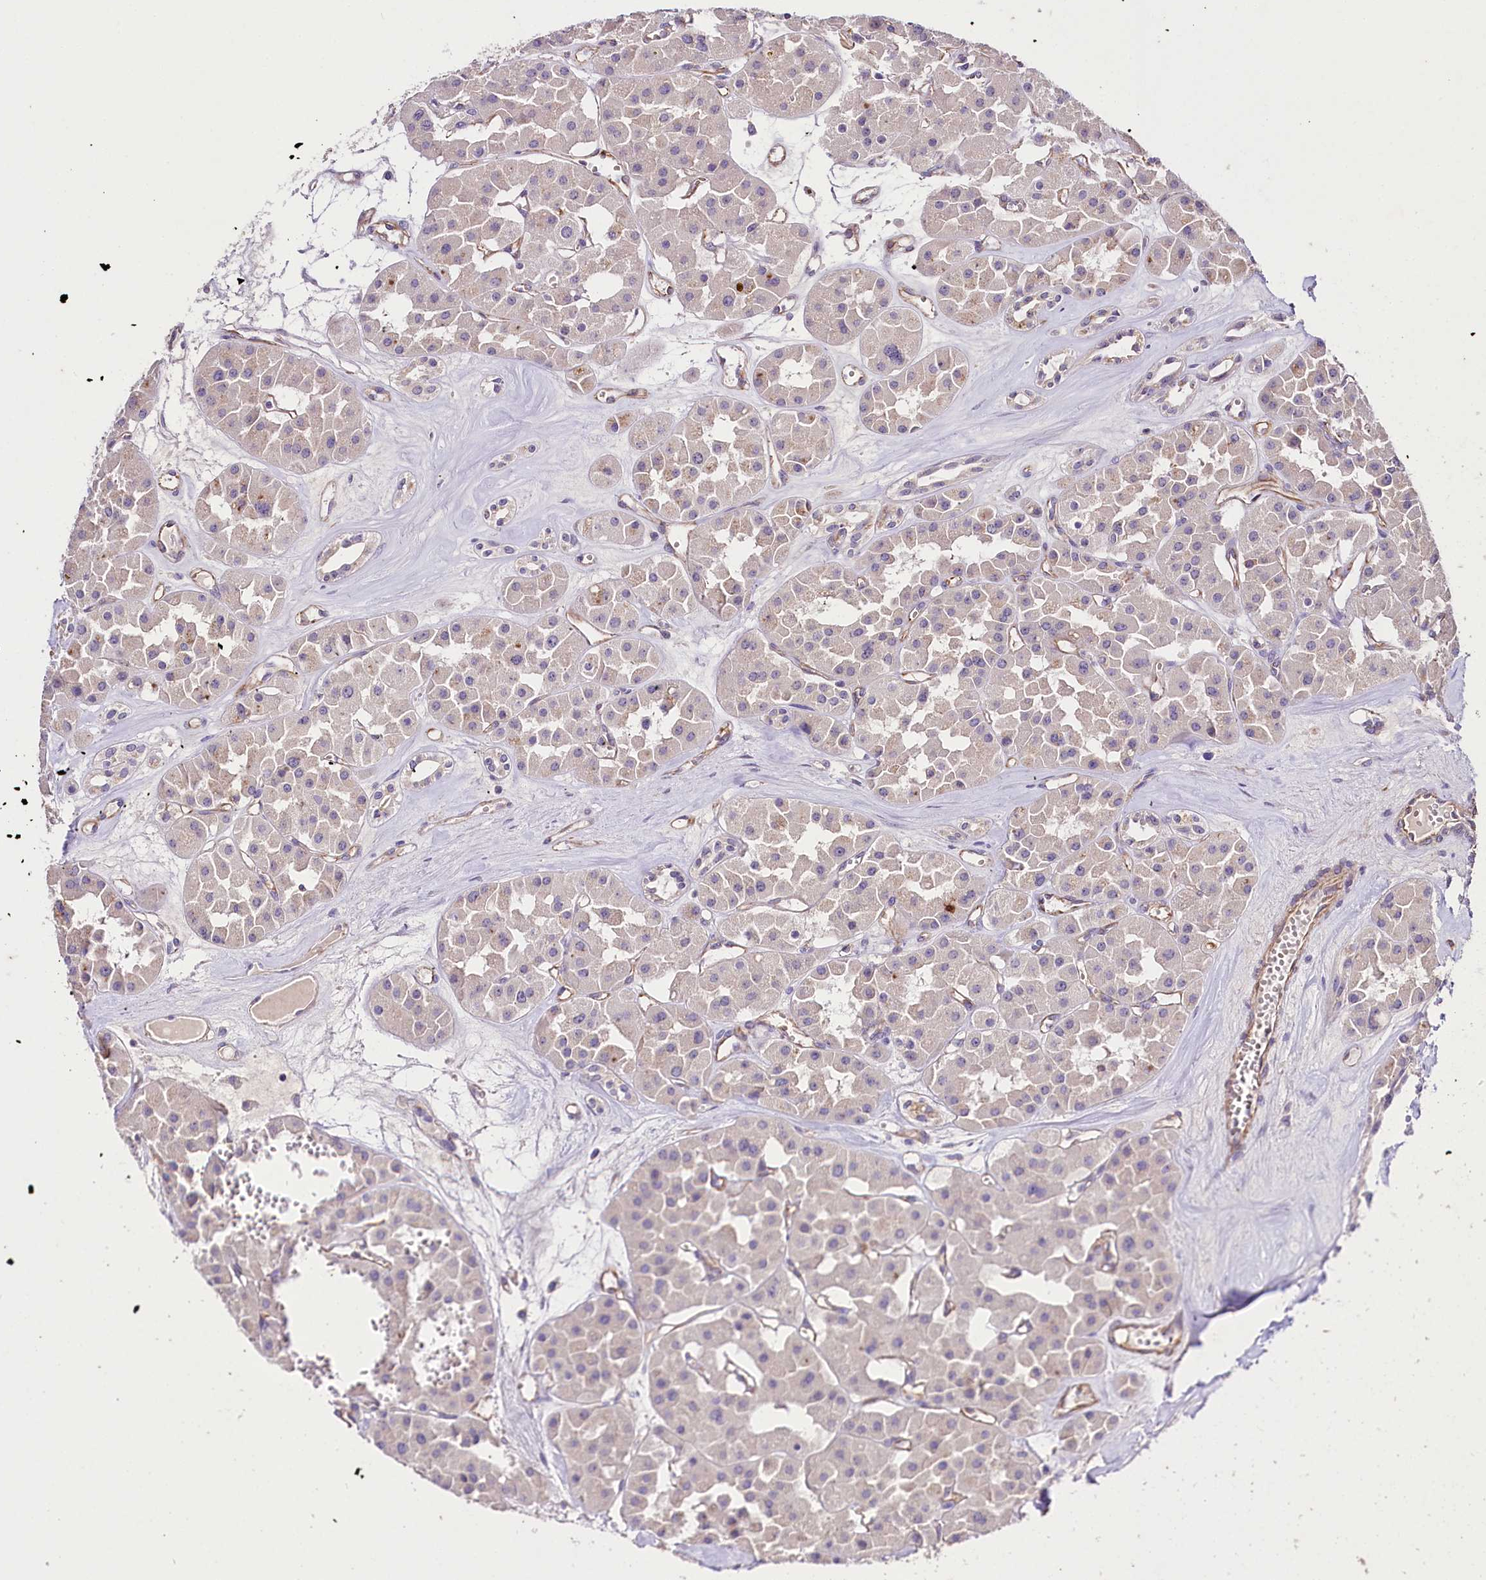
{"staining": {"intensity": "negative", "quantity": "none", "location": "none"}, "tissue": "renal cancer", "cell_type": "Tumor cells", "image_type": "cancer", "snomed": [{"axis": "morphology", "description": "Carcinoma, NOS"}, {"axis": "topography", "description": "Kidney"}], "caption": "The micrograph shows no staining of tumor cells in renal cancer (carcinoma).", "gene": "SLC7A1", "patient": {"sex": "female", "age": 75}}